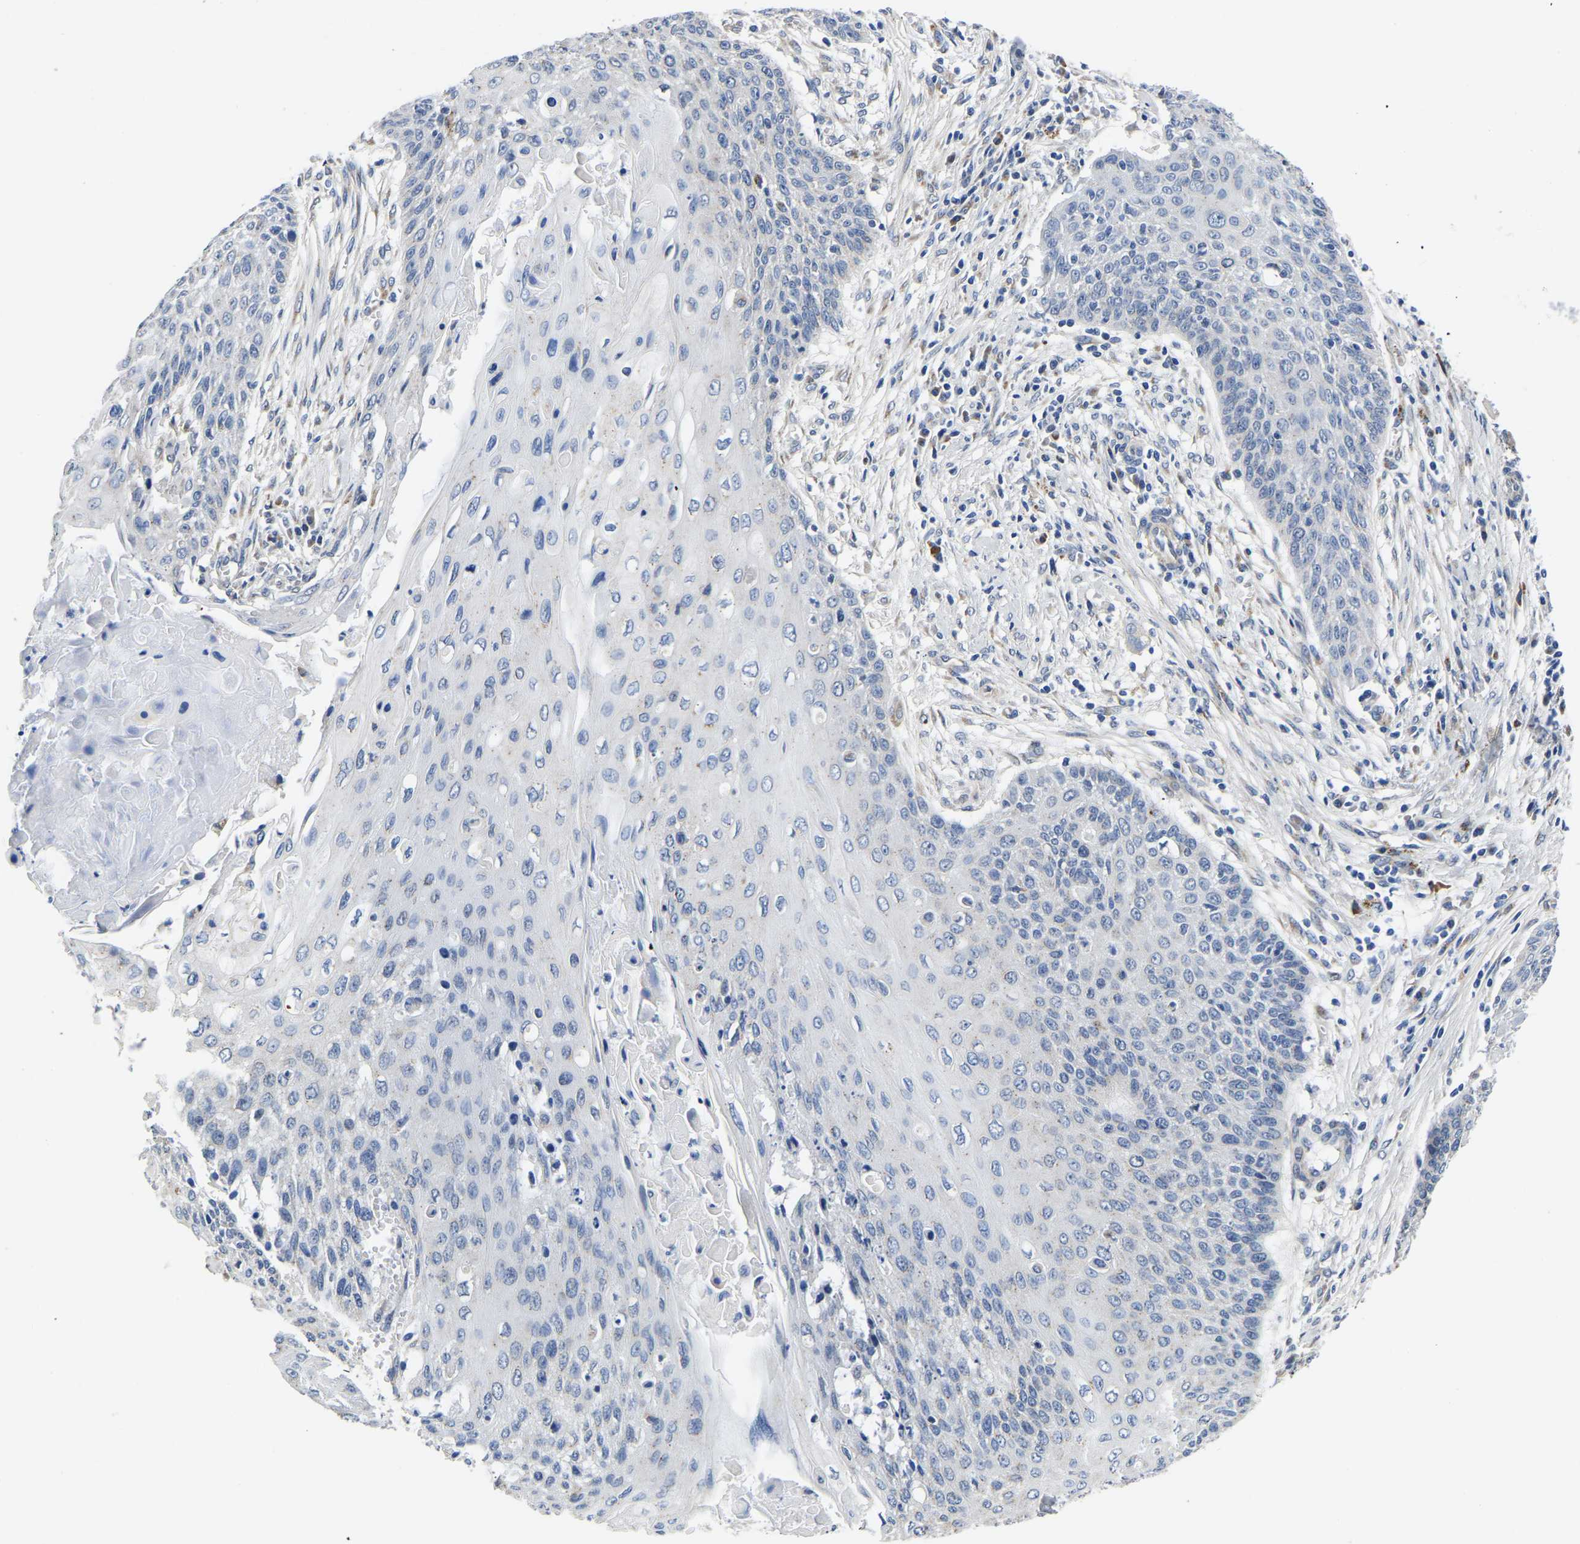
{"staining": {"intensity": "negative", "quantity": "none", "location": "none"}, "tissue": "cervical cancer", "cell_type": "Tumor cells", "image_type": "cancer", "snomed": [{"axis": "morphology", "description": "Squamous cell carcinoma, NOS"}, {"axis": "topography", "description": "Cervix"}], "caption": "Immunohistochemistry (IHC) photomicrograph of human cervical cancer stained for a protein (brown), which exhibits no positivity in tumor cells.", "gene": "PDLIM7", "patient": {"sex": "female", "age": 39}}